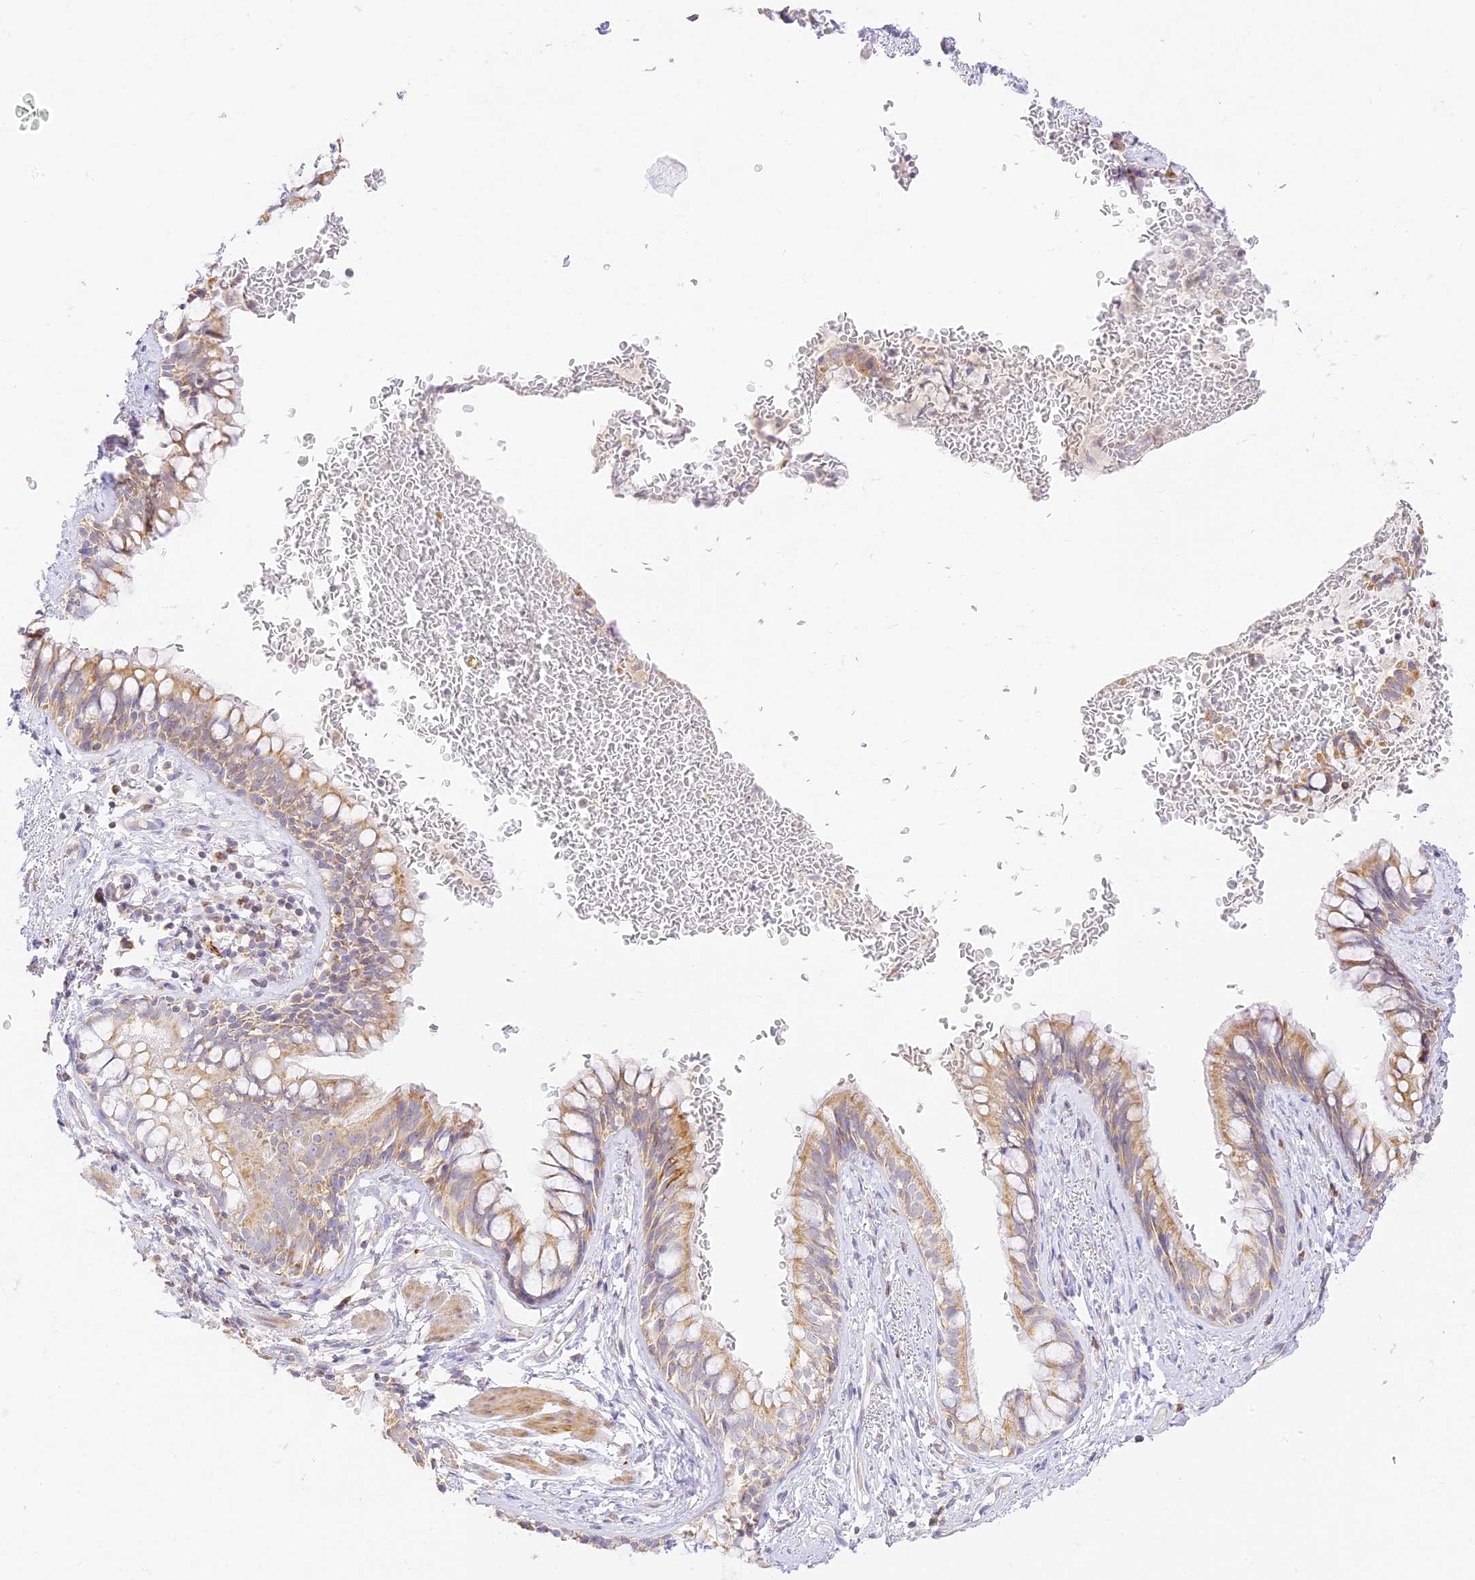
{"staining": {"intensity": "moderate", "quantity": "25%-75%", "location": "cytoplasmic/membranous"}, "tissue": "bronchus", "cell_type": "Respiratory epithelial cells", "image_type": "normal", "snomed": [{"axis": "morphology", "description": "Normal tissue, NOS"}, {"axis": "topography", "description": "Cartilage tissue"}, {"axis": "topography", "description": "Bronchus"}], "caption": "Protein expression analysis of unremarkable human bronchus reveals moderate cytoplasmic/membranous expression in about 25%-75% of respiratory epithelial cells. Nuclei are stained in blue.", "gene": "LRRC15", "patient": {"sex": "female", "age": 36}}